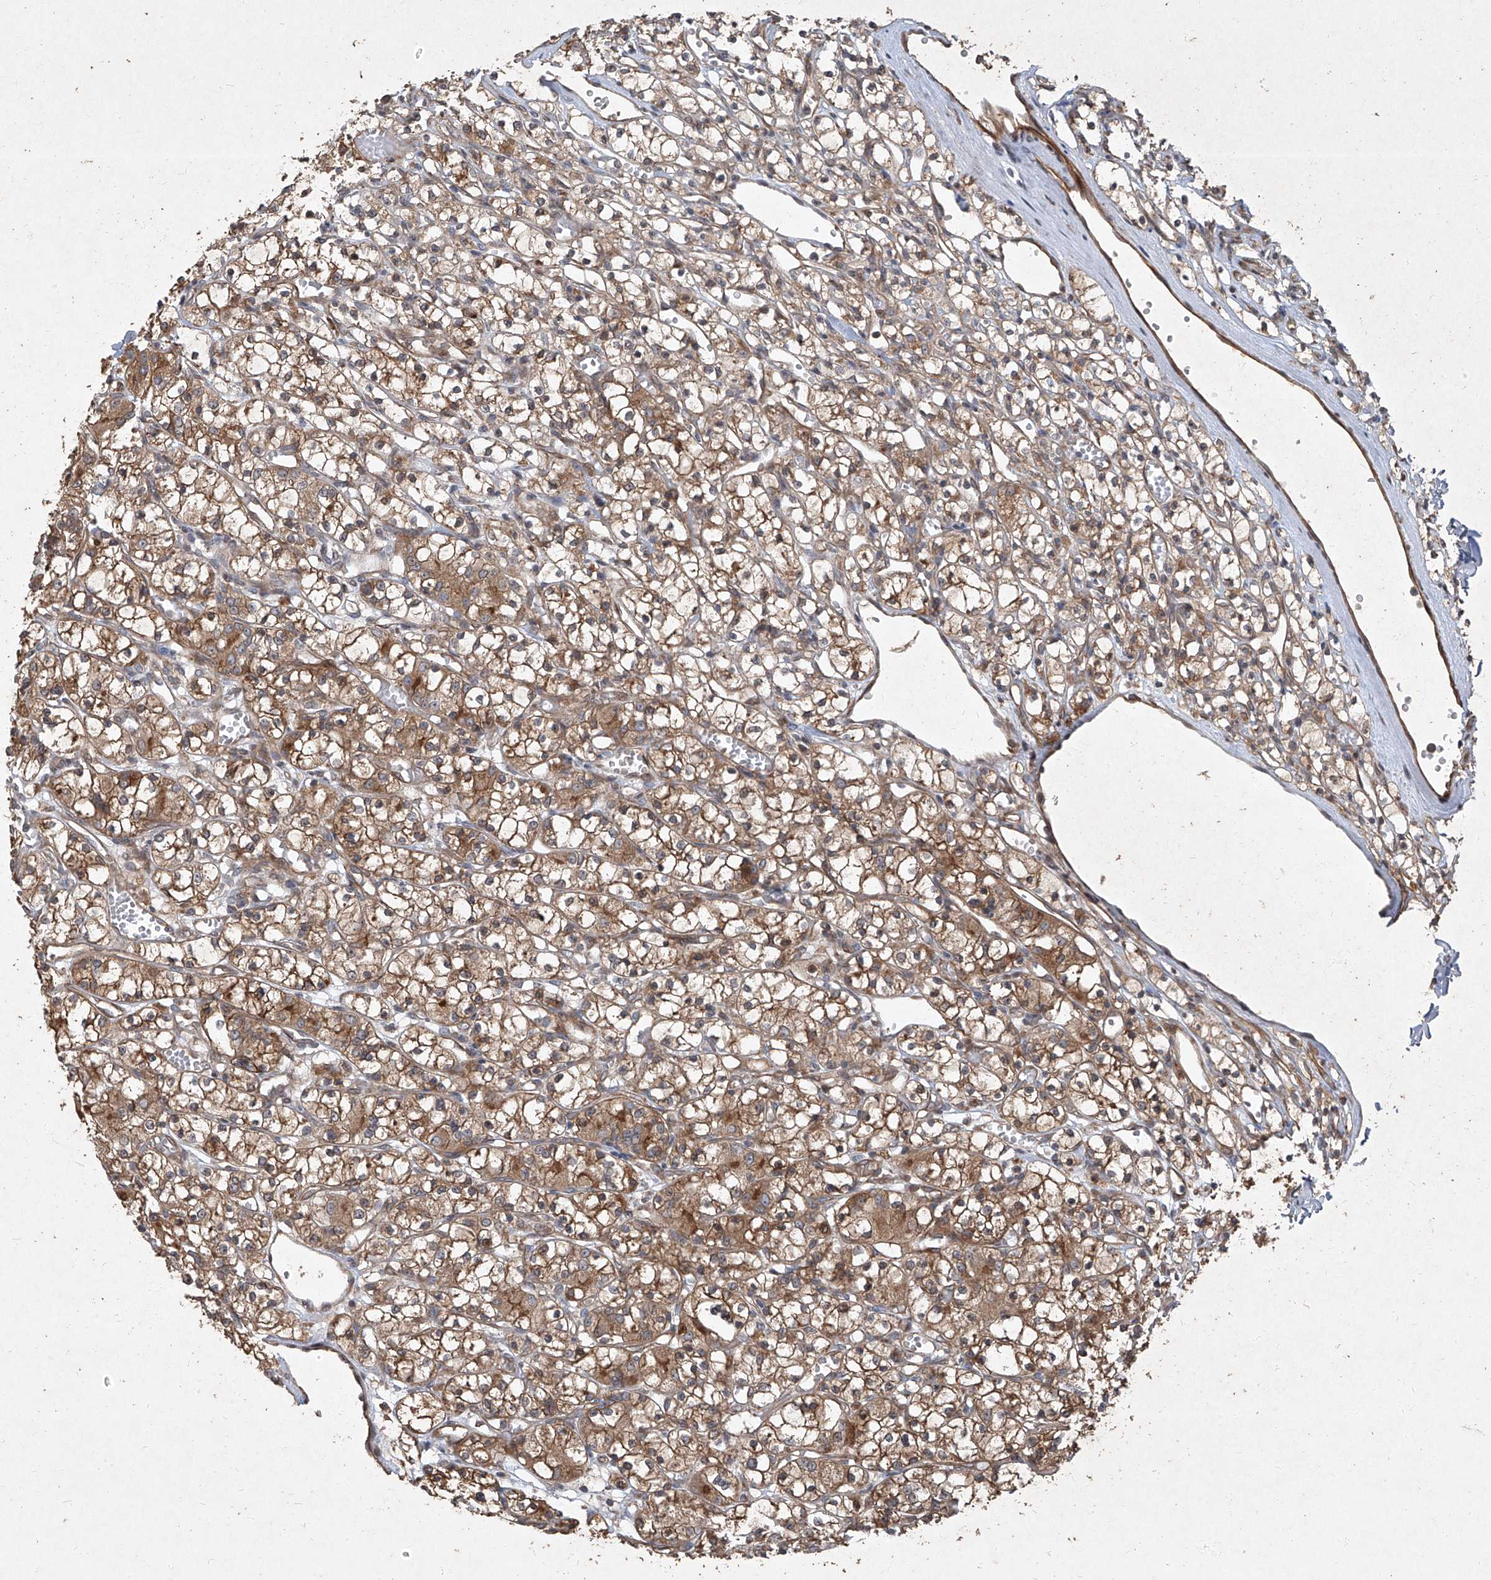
{"staining": {"intensity": "moderate", "quantity": ">75%", "location": "cytoplasmic/membranous"}, "tissue": "renal cancer", "cell_type": "Tumor cells", "image_type": "cancer", "snomed": [{"axis": "morphology", "description": "Adenocarcinoma, NOS"}, {"axis": "topography", "description": "Kidney"}], "caption": "Immunohistochemistry (IHC) staining of renal cancer, which shows medium levels of moderate cytoplasmic/membranous positivity in approximately >75% of tumor cells indicating moderate cytoplasmic/membranous protein expression. The staining was performed using DAB (3,3'-diaminobenzidine) (brown) for protein detection and nuclei were counterstained in hematoxylin (blue).", "gene": "CCN1", "patient": {"sex": "female", "age": 59}}